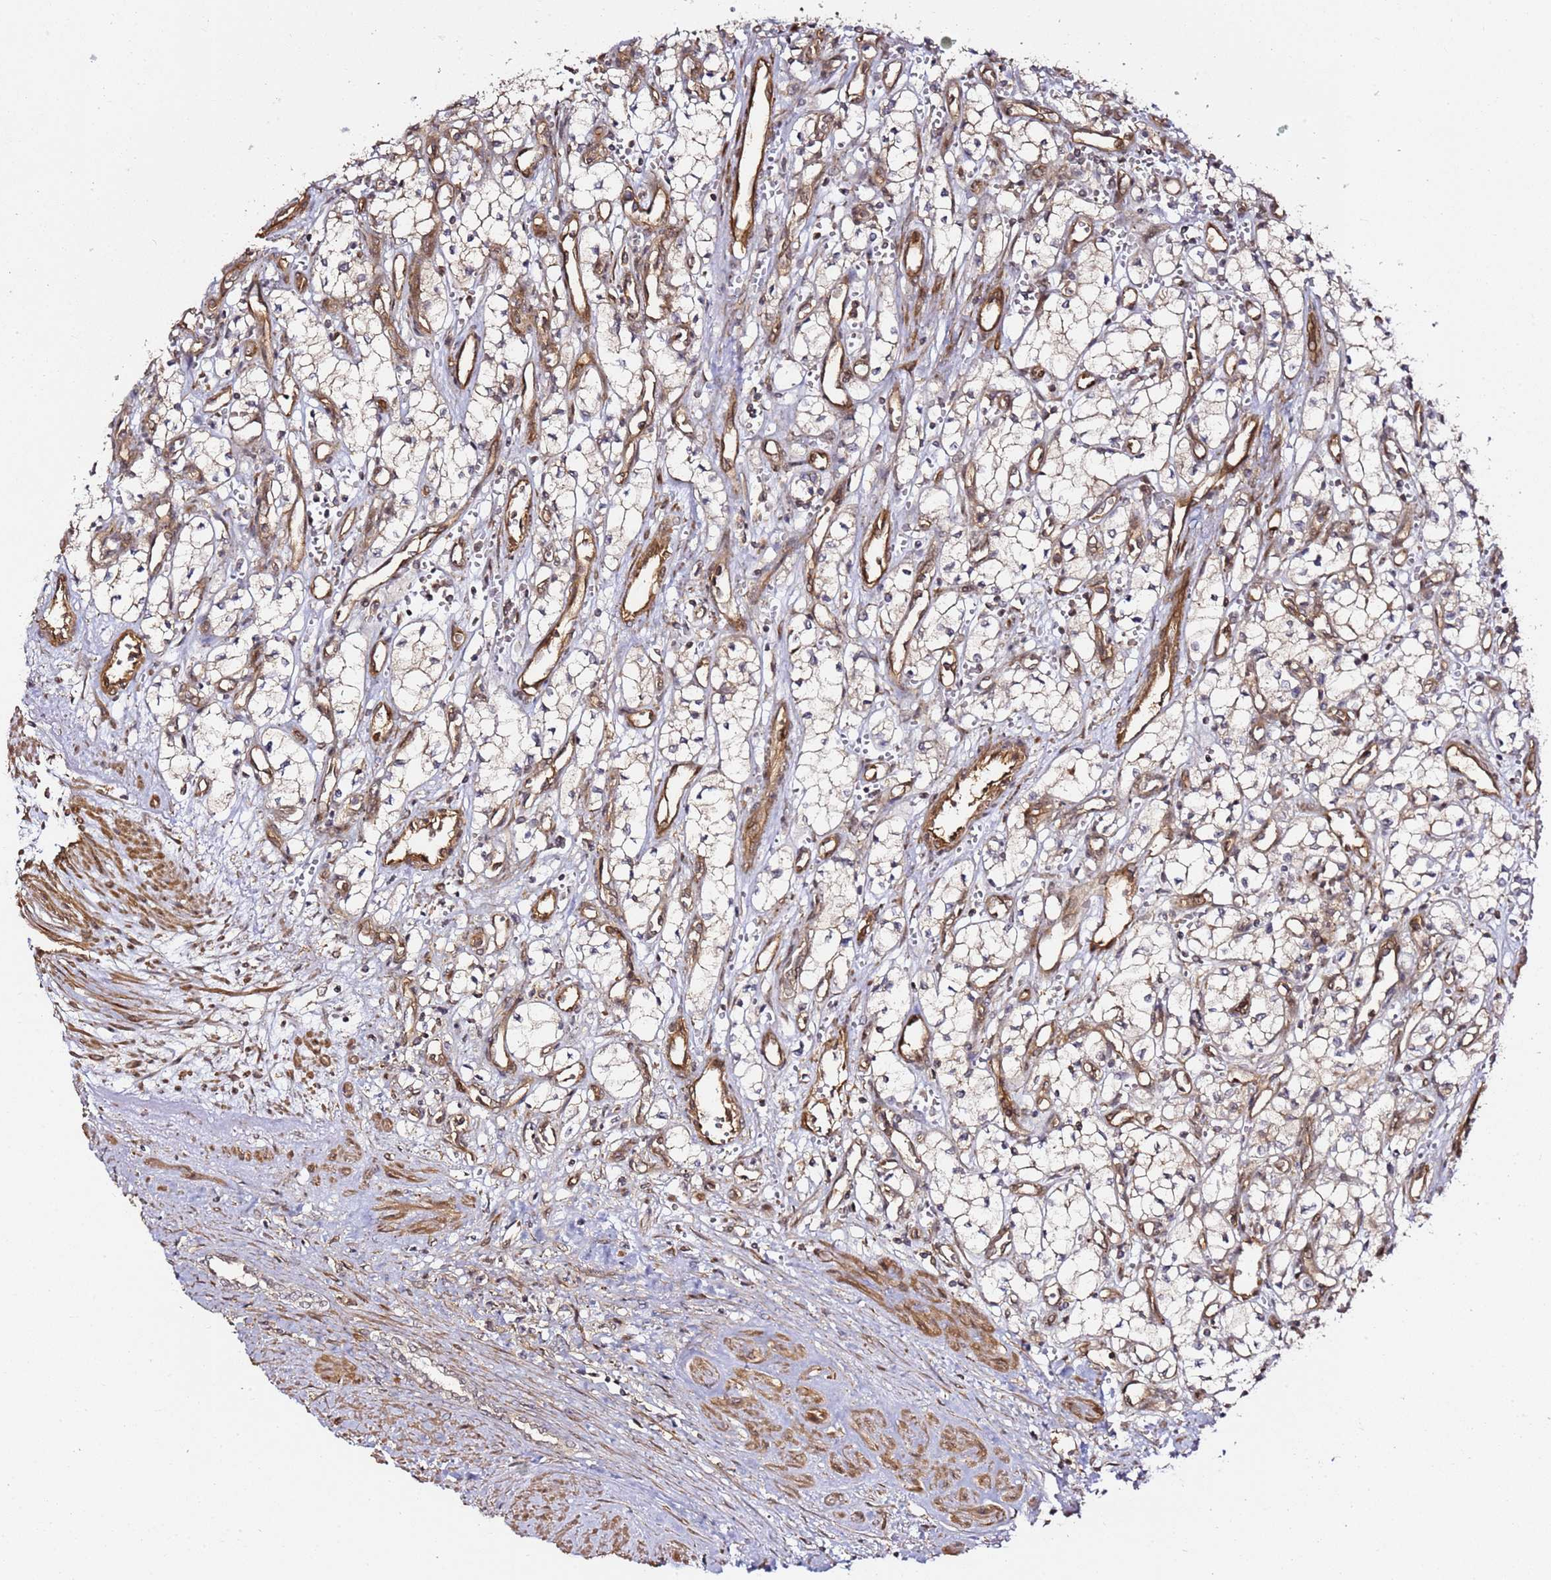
{"staining": {"intensity": "weak", "quantity": "25%-75%", "location": "cytoplasmic/membranous"}, "tissue": "renal cancer", "cell_type": "Tumor cells", "image_type": "cancer", "snomed": [{"axis": "morphology", "description": "Adenocarcinoma, NOS"}, {"axis": "topography", "description": "Kidney"}], "caption": "An IHC histopathology image of tumor tissue is shown. Protein staining in brown labels weak cytoplasmic/membranous positivity in renal adenocarcinoma within tumor cells. (DAB IHC, brown staining for protein, blue staining for nuclei).", "gene": "CCNYL1", "patient": {"sex": "male", "age": 59}}